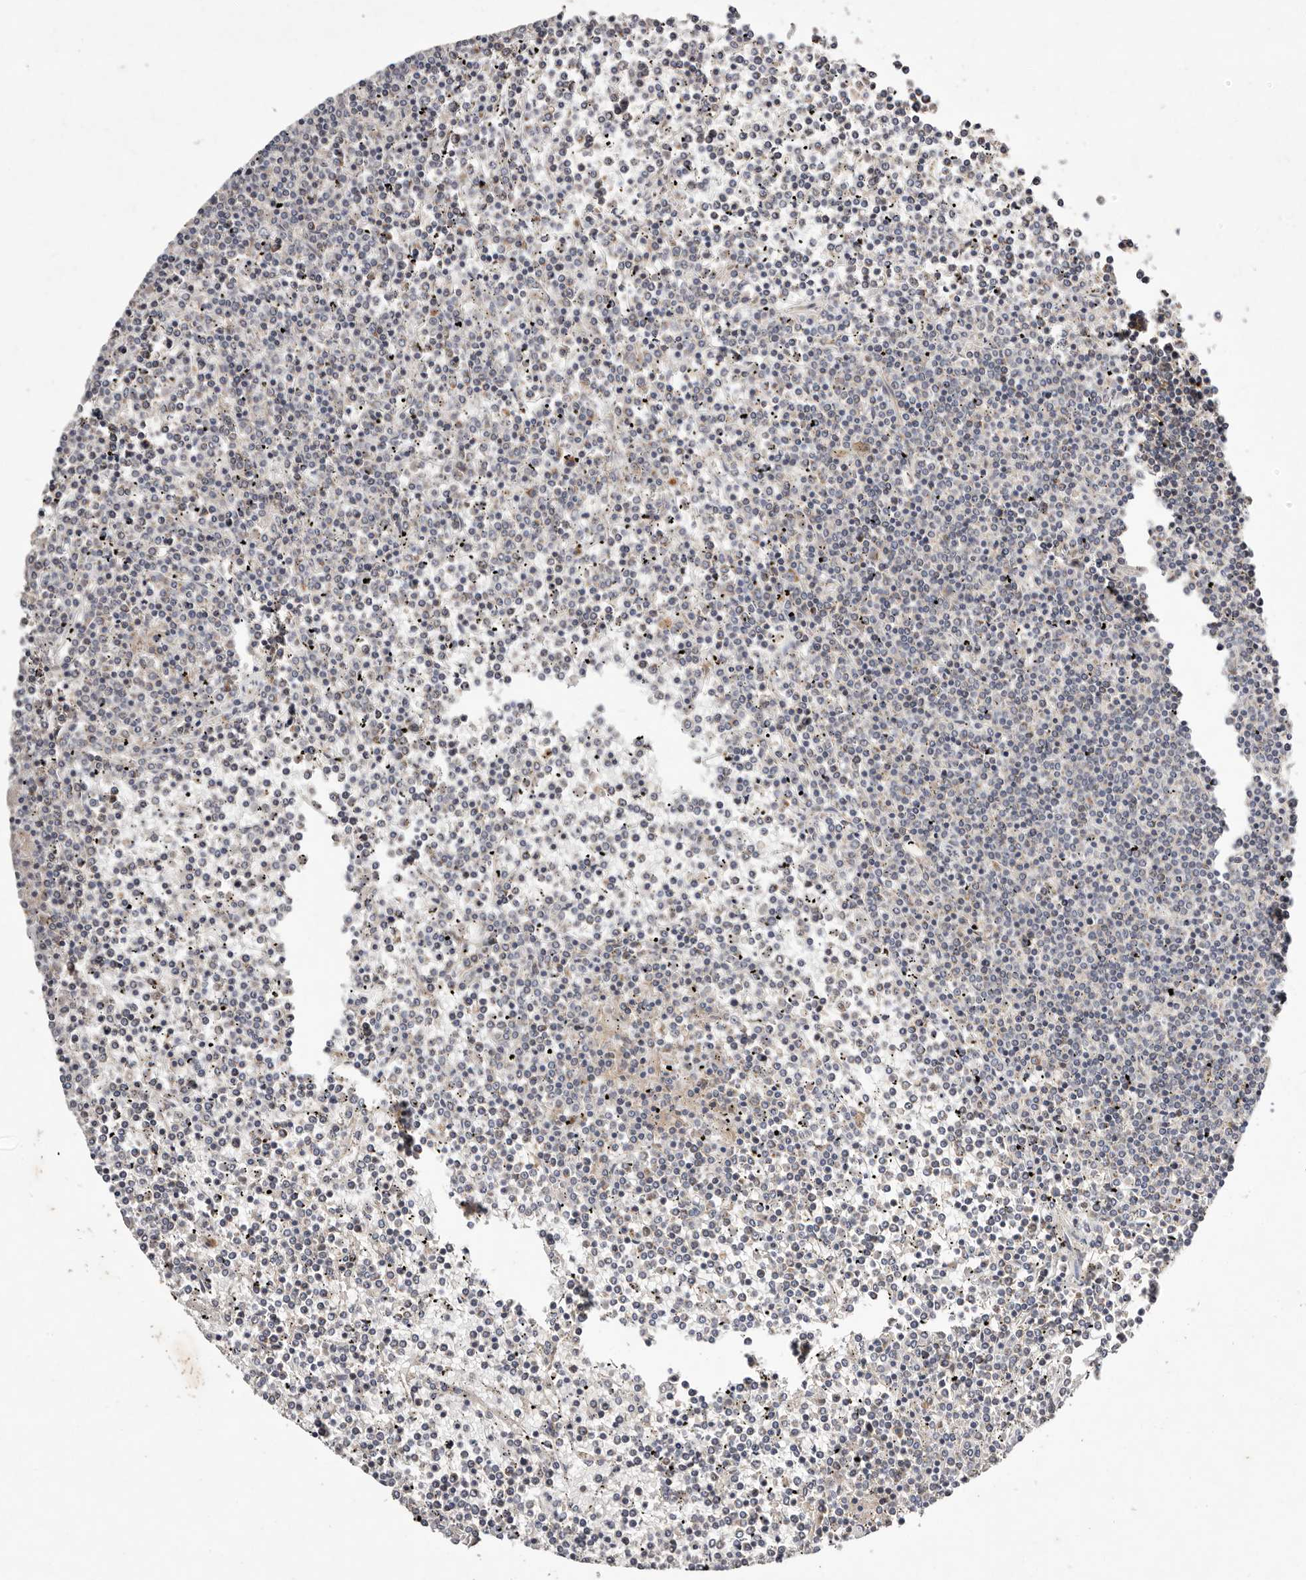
{"staining": {"intensity": "negative", "quantity": "none", "location": "none"}, "tissue": "lymphoma", "cell_type": "Tumor cells", "image_type": "cancer", "snomed": [{"axis": "morphology", "description": "Malignant lymphoma, non-Hodgkin's type, Low grade"}, {"axis": "topography", "description": "Spleen"}], "caption": "A photomicrograph of human lymphoma is negative for staining in tumor cells.", "gene": "MACF1", "patient": {"sex": "female", "age": 19}}